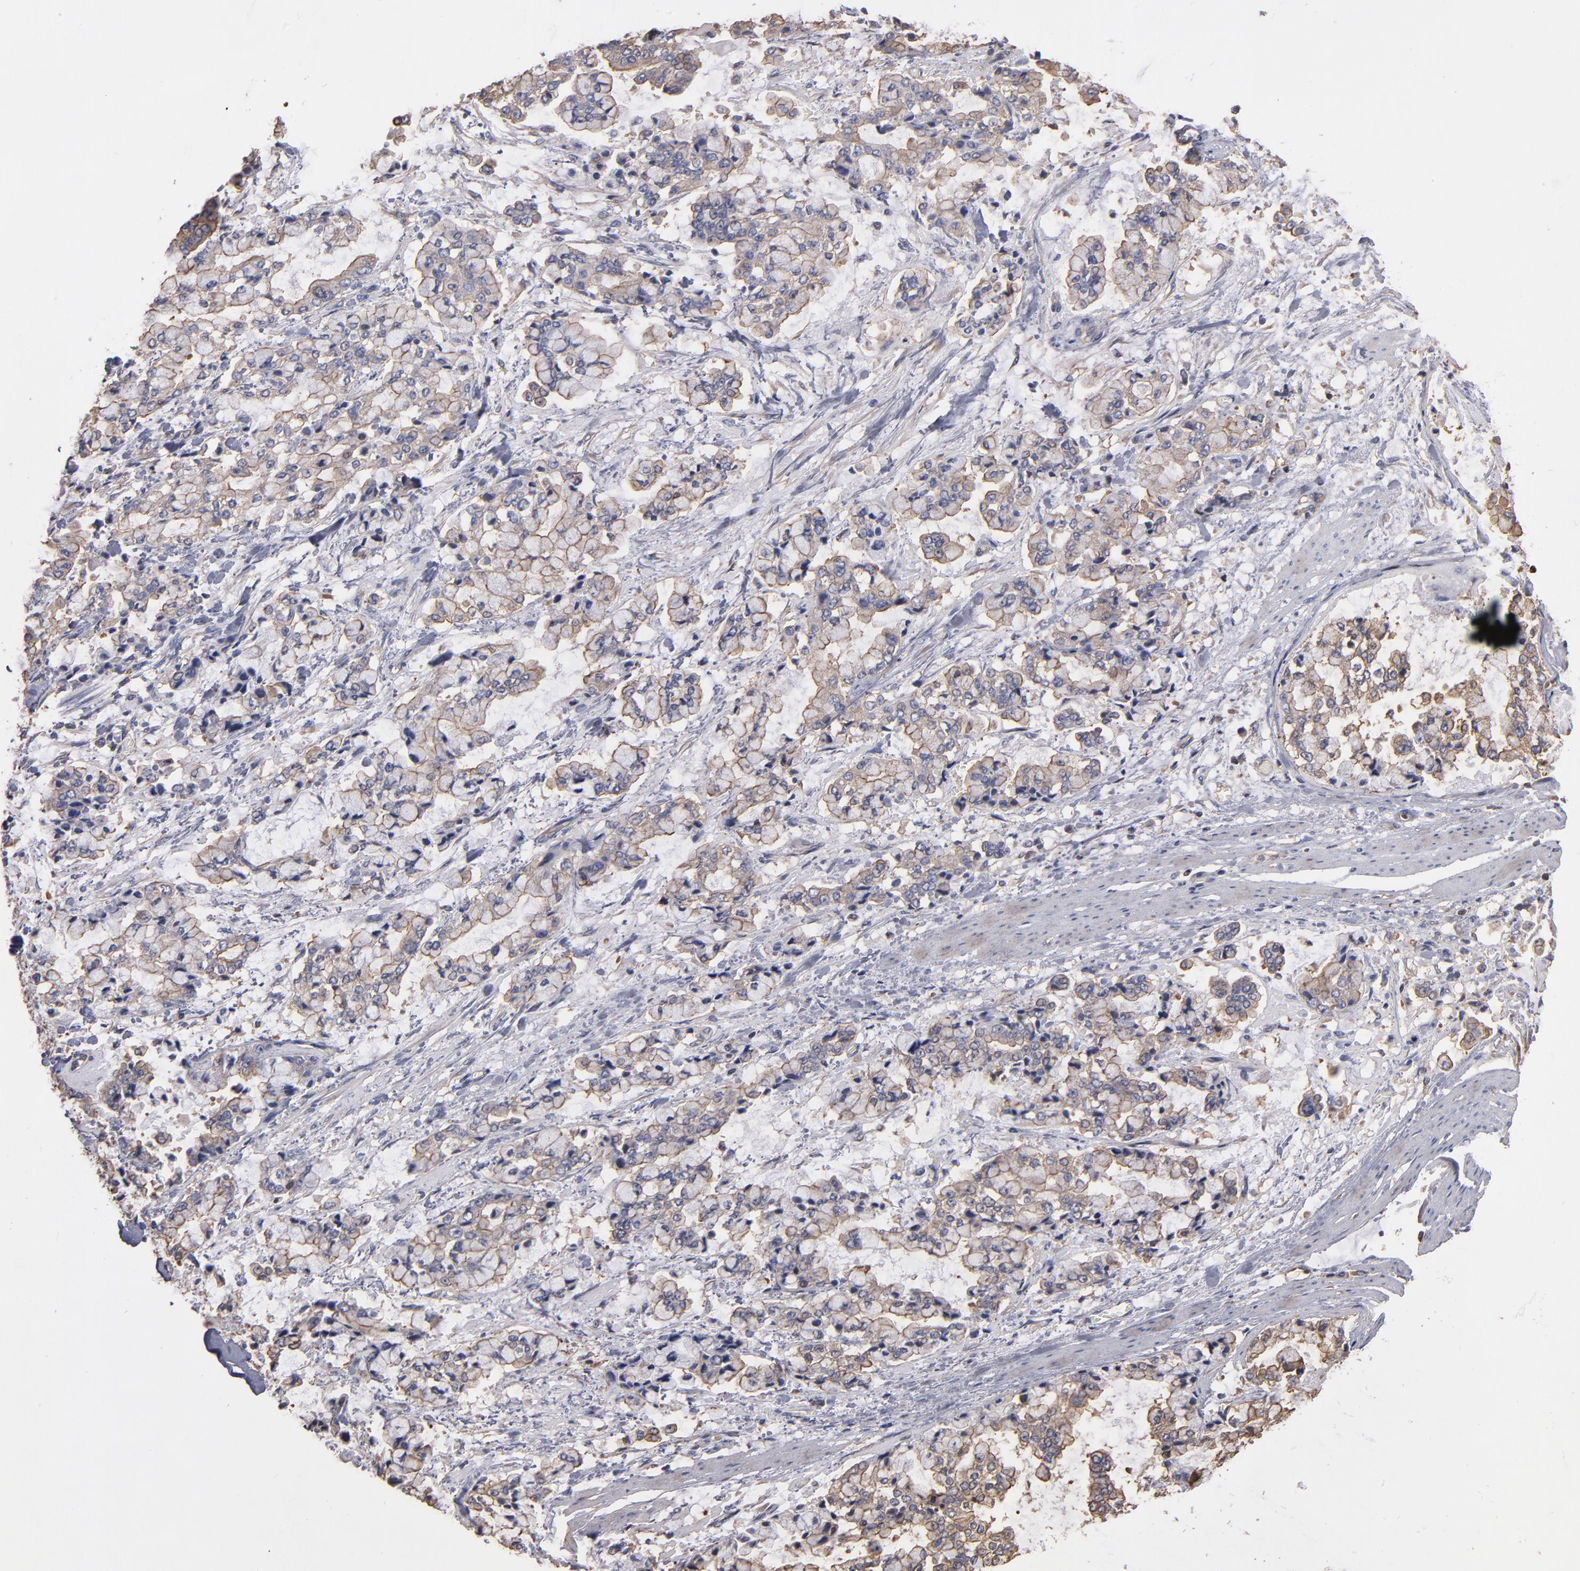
{"staining": {"intensity": "weak", "quantity": "25%-75%", "location": "cytoplasmic/membranous"}, "tissue": "stomach cancer", "cell_type": "Tumor cells", "image_type": "cancer", "snomed": [{"axis": "morphology", "description": "Normal tissue, NOS"}, {"axis": "morphology", "description": "Adenocarcinoma, NOS"}, {"axis": "topography", "description": "Stomach, upper"}, {"axis": "topography", "description": "Stomach"}], "caption": "Stomach cancer (adenocarcinoma) stained for a protein (brown) demonstrates weak cytoplasmic/membranous positive expression in about 25%-75% of tumor cells.", "gene": "ESYT2", "patient": {"sex": "male", "age": 76}}